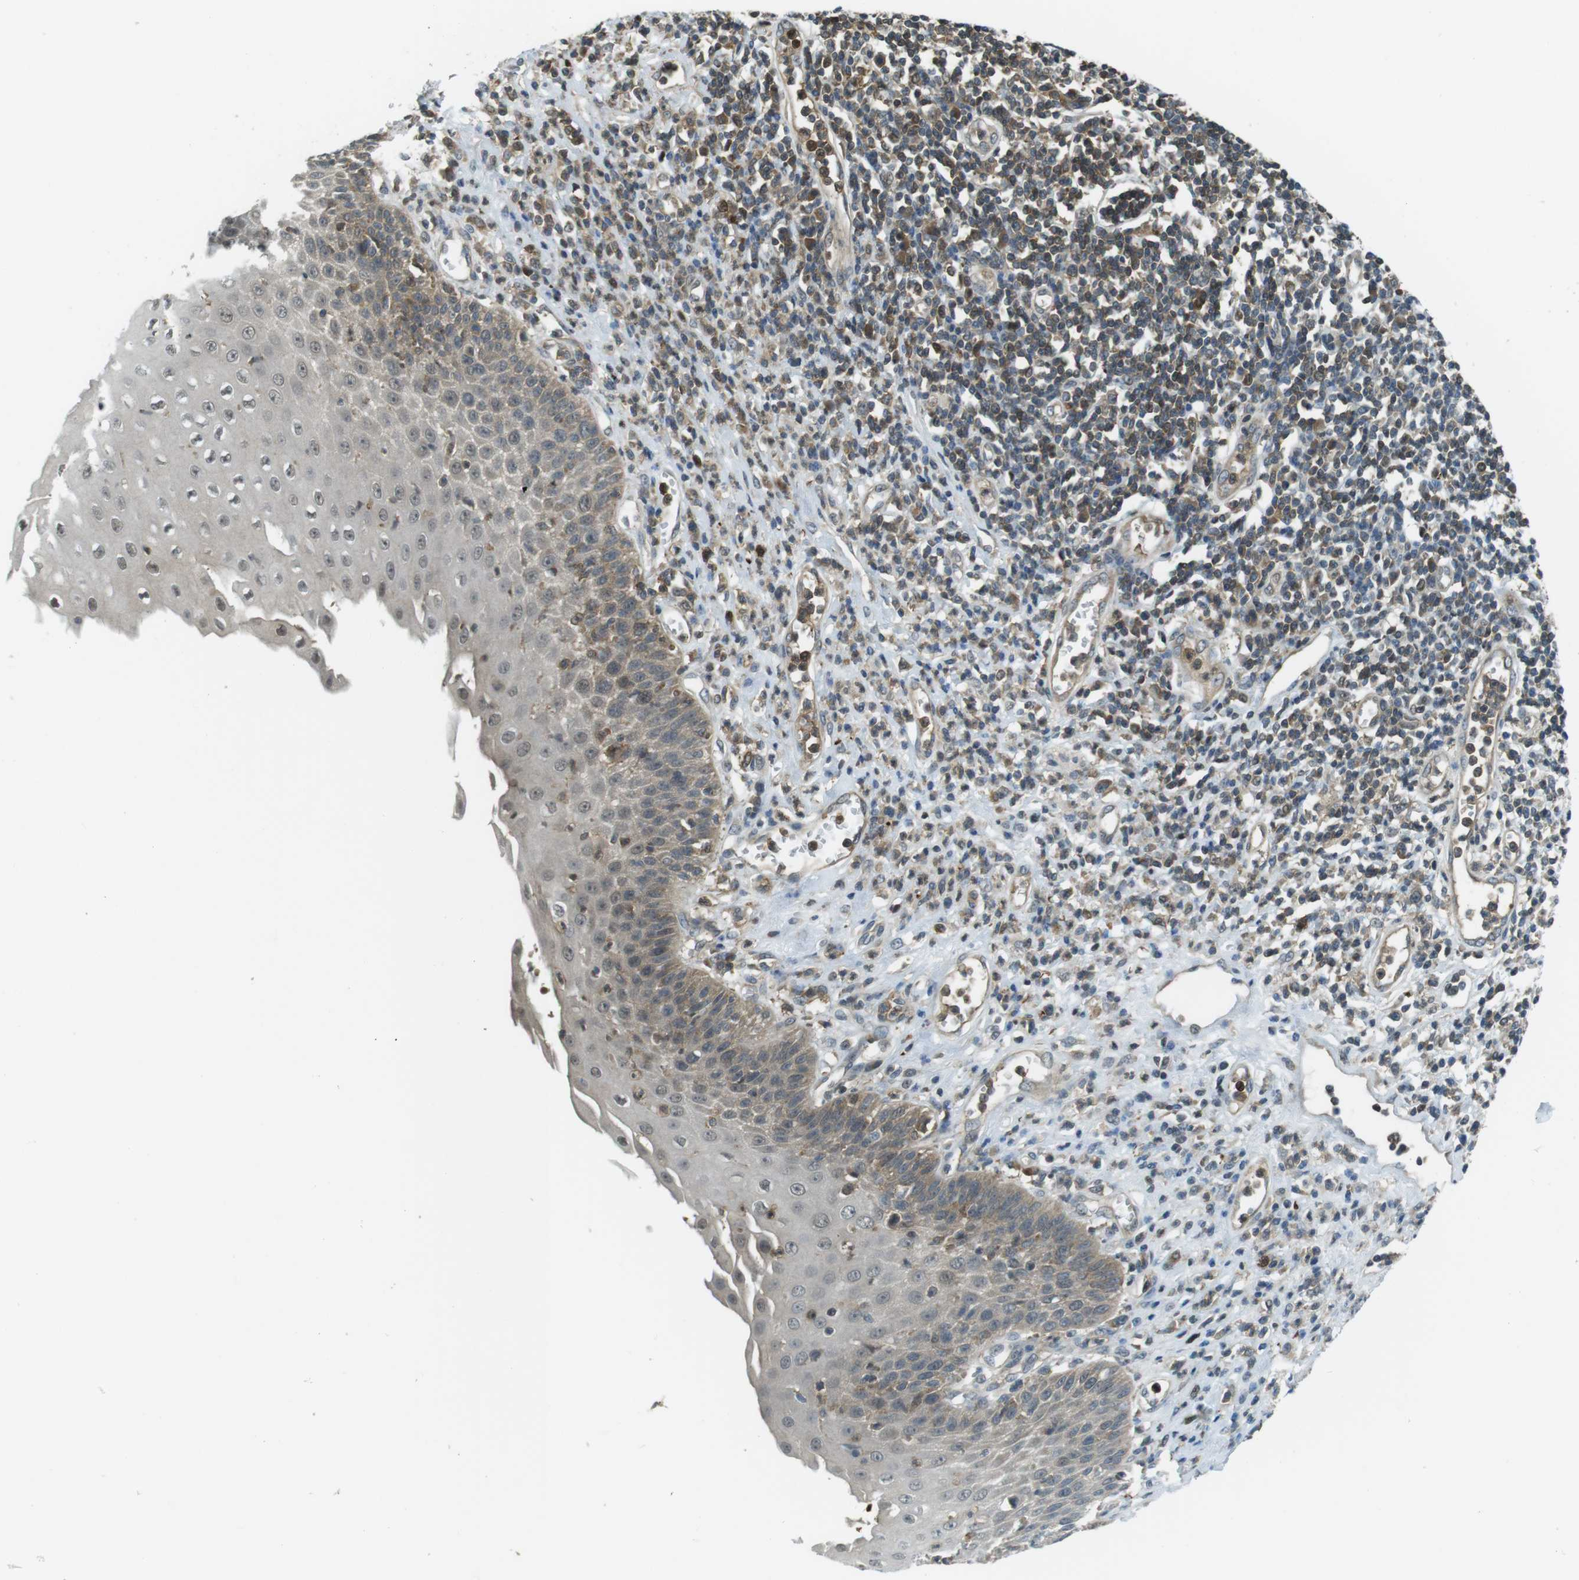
{"staining": {"intensity": "moderate", "quantity": "<25%", "location": "cytoplasmic/membranous"}, "tissue": "esophagus", "cell_type": "Squamous epithelial cells", "image_type": "normal", "snomed": [{"axis": "morphology", "description": "Normal tissue, NOS"}, {"axis": "morphology", "description": "Squamous cell carcinoma, NOS"}, {"axis": "topography", "description": "Esophagus"}], "caption": "High-power microscopy captured an immunohistochemistry (IHC) histopathology image of normal esophagus, revealing moderate cytoplasmic/membranous expression in about <25% of squamous epithelial cells. (IHC, brightfield microscopy, high magnification).", "gene": "LRRC3B", "patient": {"sex": "male", "age": 65}}